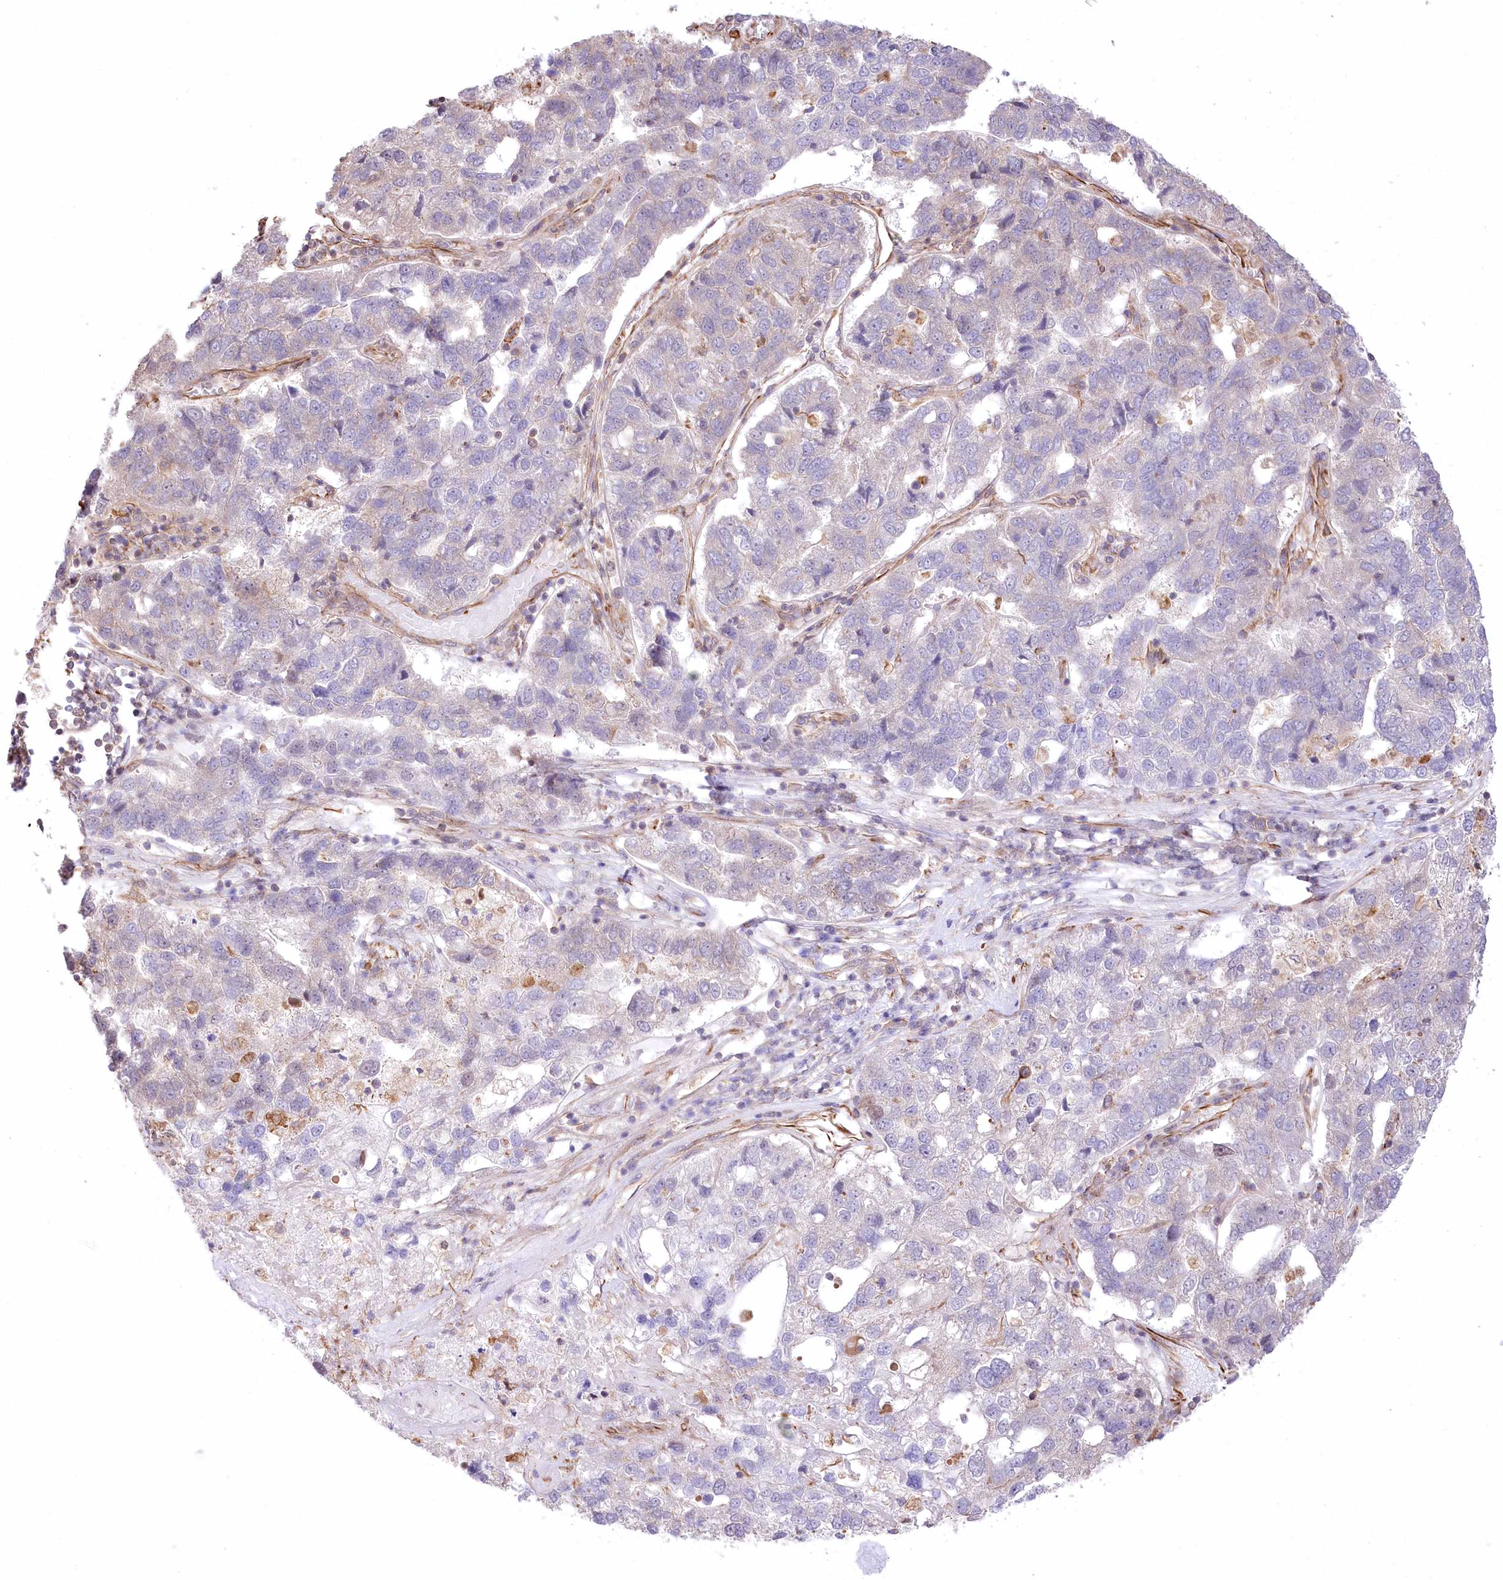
{"staining": {"intensity": "negative", "quantity": "none", "location": "none"}, "tissue": "pancreatic cancer", "cell_type": "Tumor cells", "image_type": "cancer", "snomed": [{"axis": "morphology", "description": "Adenocarcinoma, NOS"}, {"axis": "topography", "description": "Pancreas"}], "caption": "Tumor cells are negative for protein expression in human pancreatic cancer. The staining is performed using DAB (3,3'-diaminobenzidine) brown chromogen with nuclei counter-stained in using hematoxylin.", "gene": "TTC1", "patient": {"sex": "female", "age": 61}}